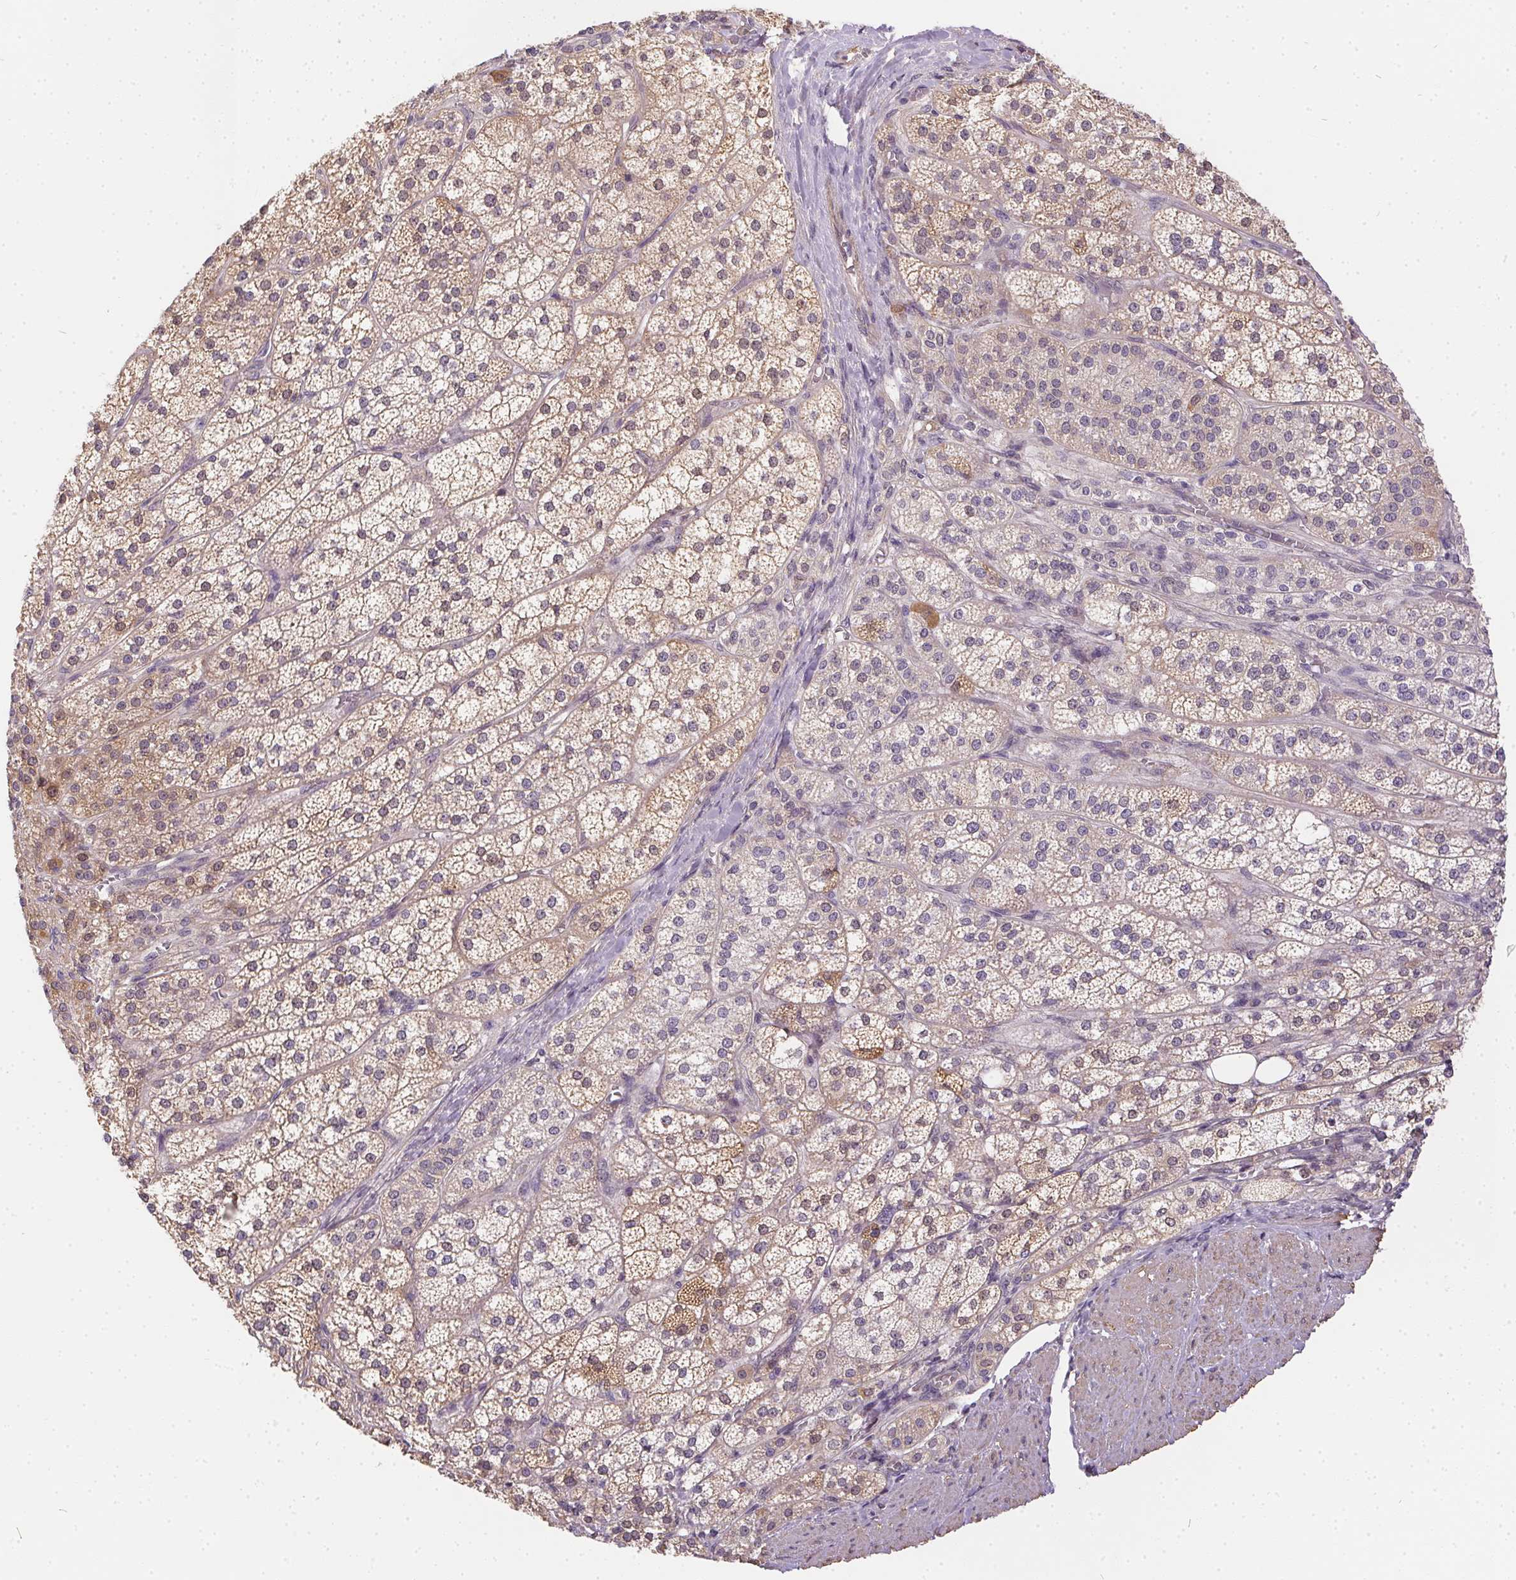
{"staining": {"intensity": "moderate", "quantity": "25%-75%", "location": "cytoplasmic/membranous,nuclear"}, "tissue": "adrenal gland", "cell_type": "Glandular cells", "image_type": "normal", "snomed": [{"axis": "morphology", "description": "Normal tissue, NOS"}, {"axis": "topography", "description": "Adrenal gland"}], "caption": "IHC (DAB (3,3'-diaminobenzidine)) staining of unremarkable adrenal gland displays moderate cytoplasmic/membranous,nuclear protein positivity in about 25%-75% of glandular cells.", "gene": "REV3L", "patient": {"sex": "female", "age": 60}}